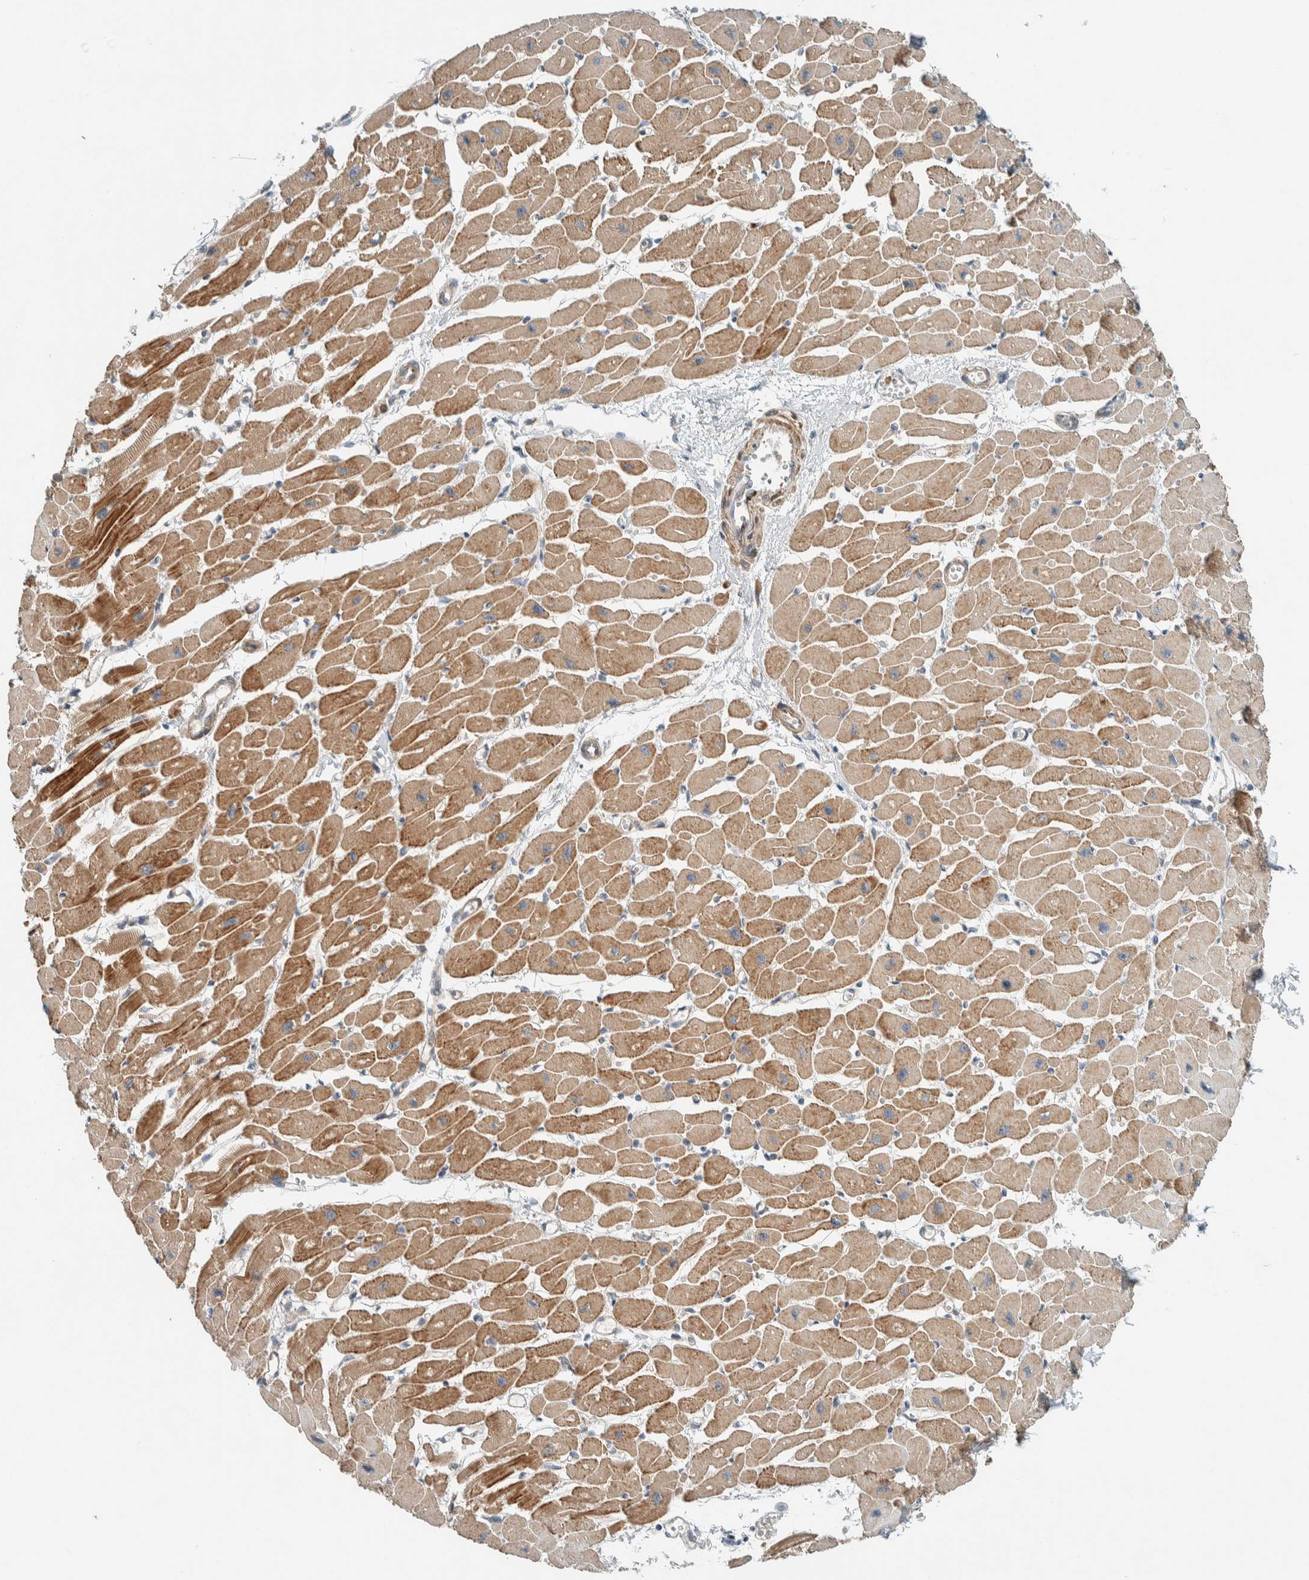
{"staining": {"intensity": "moderate", "quantity": ">75%", "location": "cytoplasmic/membranous"}, "tissue": "heart muscle", "cell_type": "Cardiomyocytes", "image_type": "normal", "snomed": [{"axis": "morphology", "description": "Normal tissue, NOS"}, {"axis": "topography", "description": "Heart"}], "caption": "Protein staining of unremarkable heart muscle displays moderate cytoplasmic/membranous positivity in approximately >75% of cardiomyocytes. (DAB IHC, brown staining for protein, blue staining for nuclei).", "gene": "SLFN12L", "patient": {"sex": "female", "age": 54}}